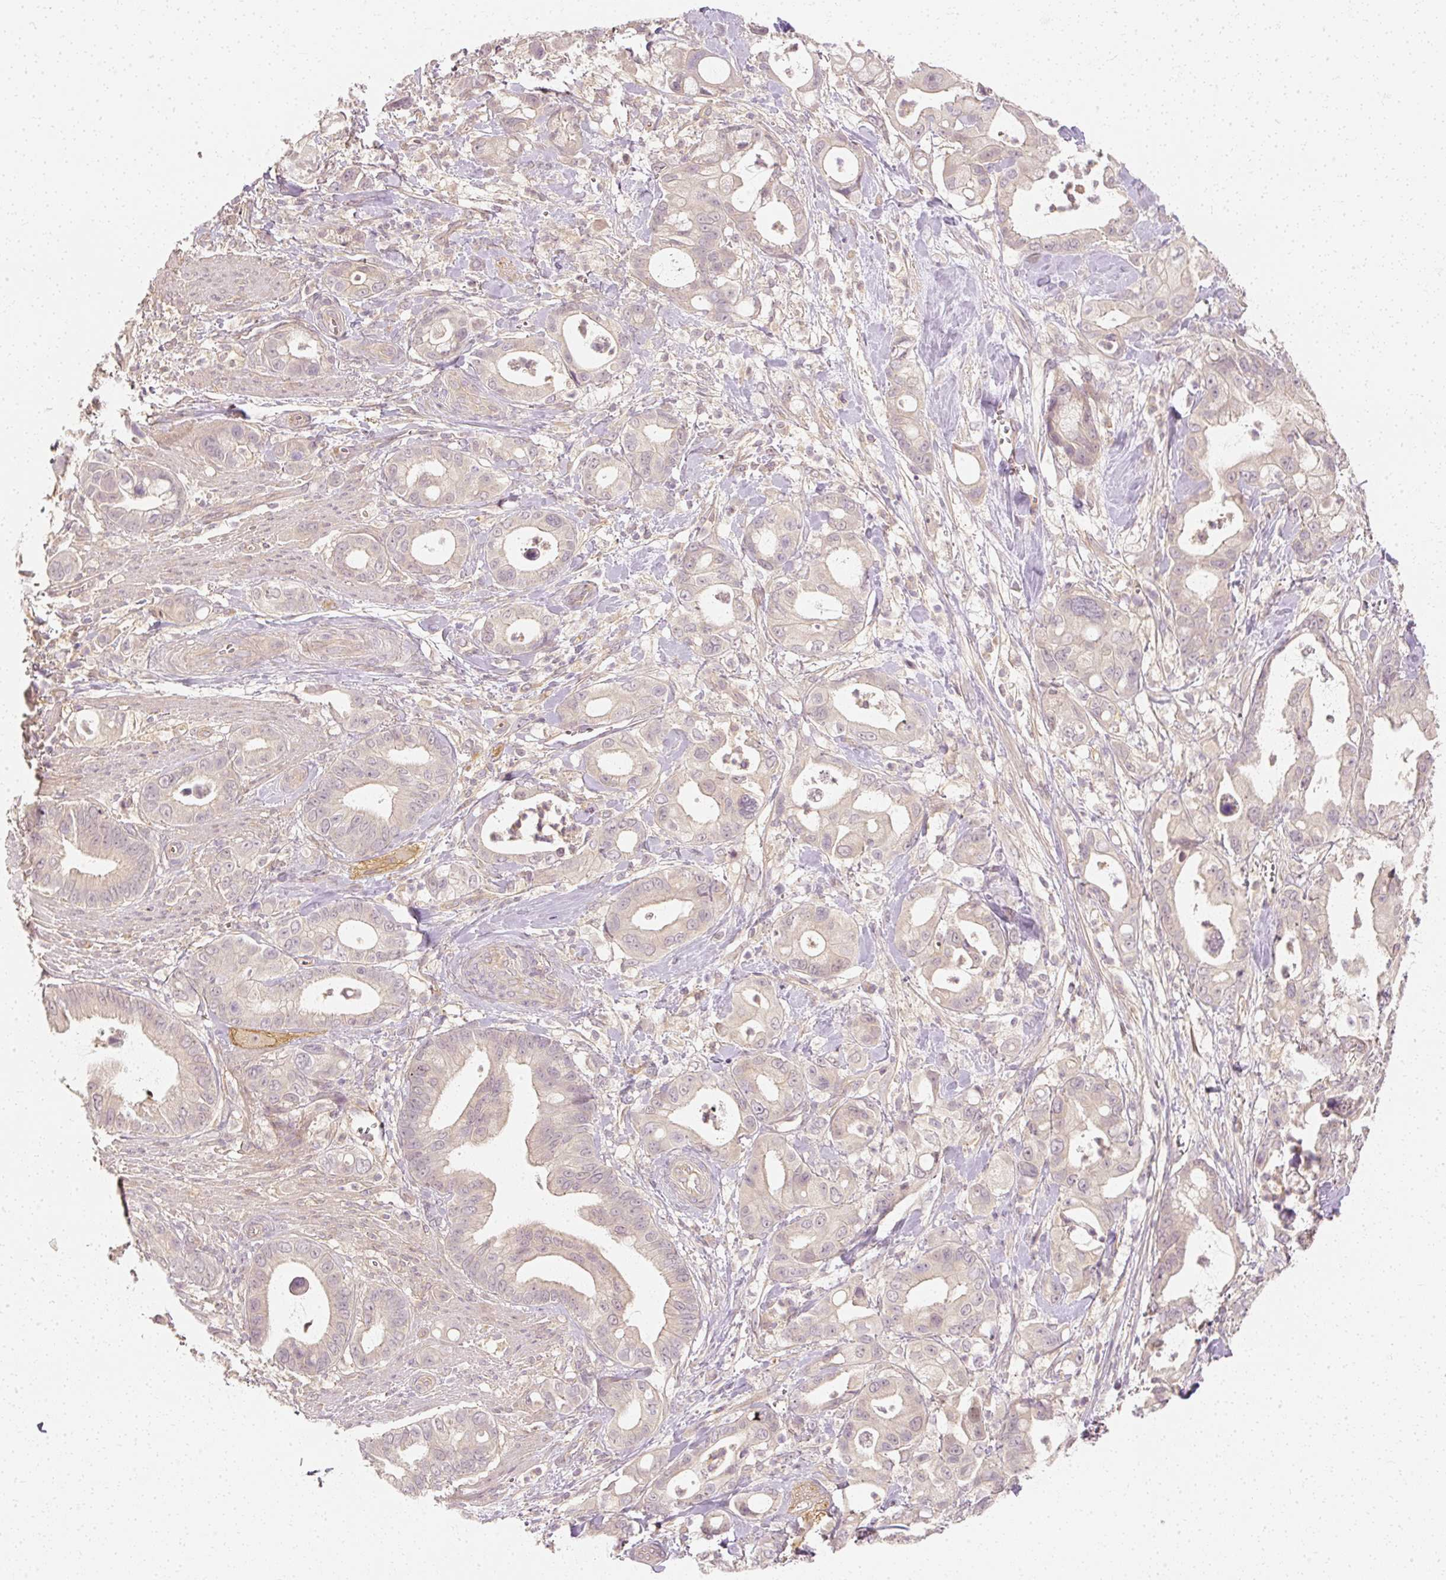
{"staining": {"intensity": "weak", "quantity": "25%-75%", "location": "cytoplasmic/membranous"}, "tissue": "pancreatic cancer", "cell_type": "Tumor cells", "image_type": "cancer", "snomed": [{"axis": "morphology", "description": "Adenocarcinoma, NOS"}, {"axis": "topography", "description": "Pancreas"}], "caption": "Immunohistochemistry photomicrograph of human pancreatic cancer stained for a protein (brown), which exhibits low levels of weak cytoplasmic/membranous expression in about 25%-75% of tumor cells.", "gene": "GNAQ", "patient": {"sex": "male", "age": 68}}